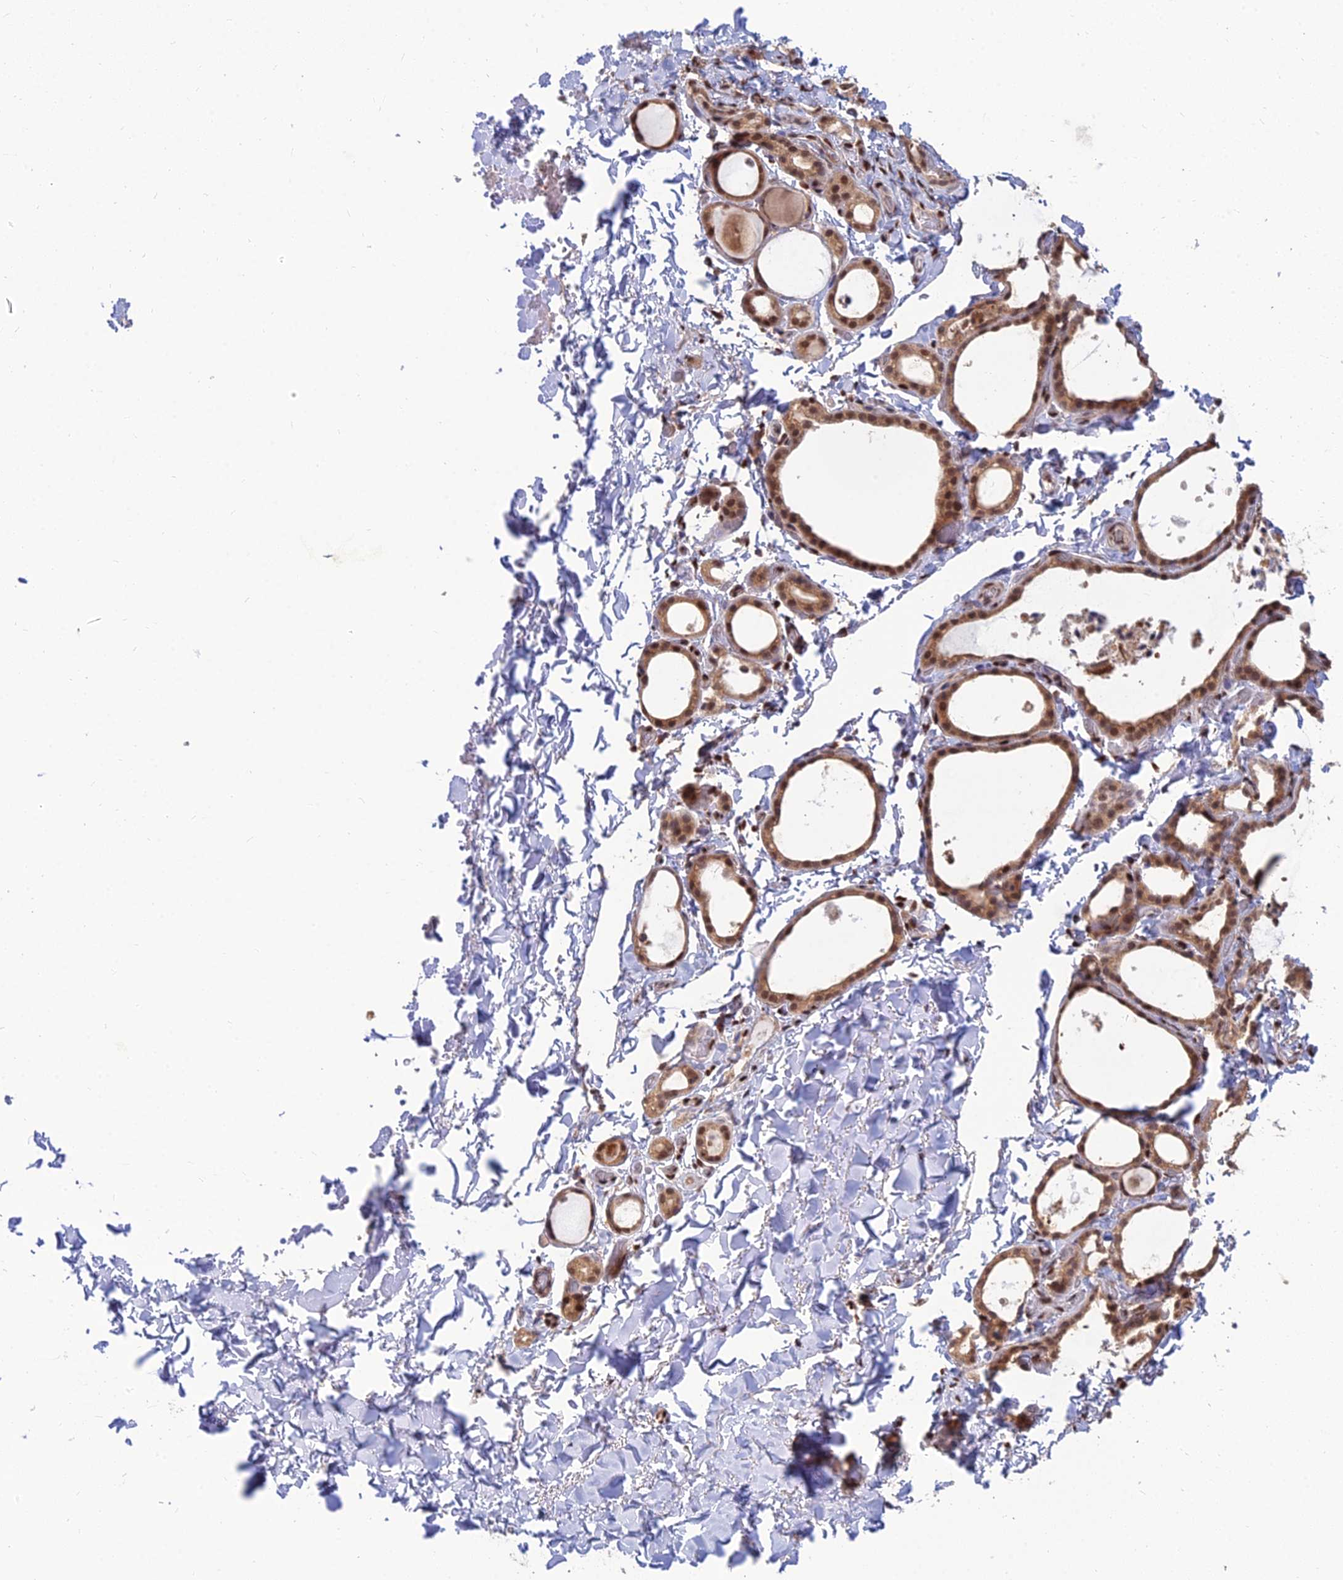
{"staining": {"intensity": "moderate", "quantity": ">75%", "location": "cytoplasmic/membranous,nuclear"}, "tissue": "thyroid gland", "cell_type": "Glandular cells", "image_type": "normal", "snomed": [{"axis": "morphology", "description": "Normal tissue, NOS"}, {"axis": "topography", "description": "Thyroid gland"}], "caption": "Immunohistochemical staining of normal thyroid gland displays moderate cytoplasmic/membranous,nuclear protein staining in about >75% of glandular cells.", "gene": "DNPEP", "patient": {"sex": "female", "age": 44}}